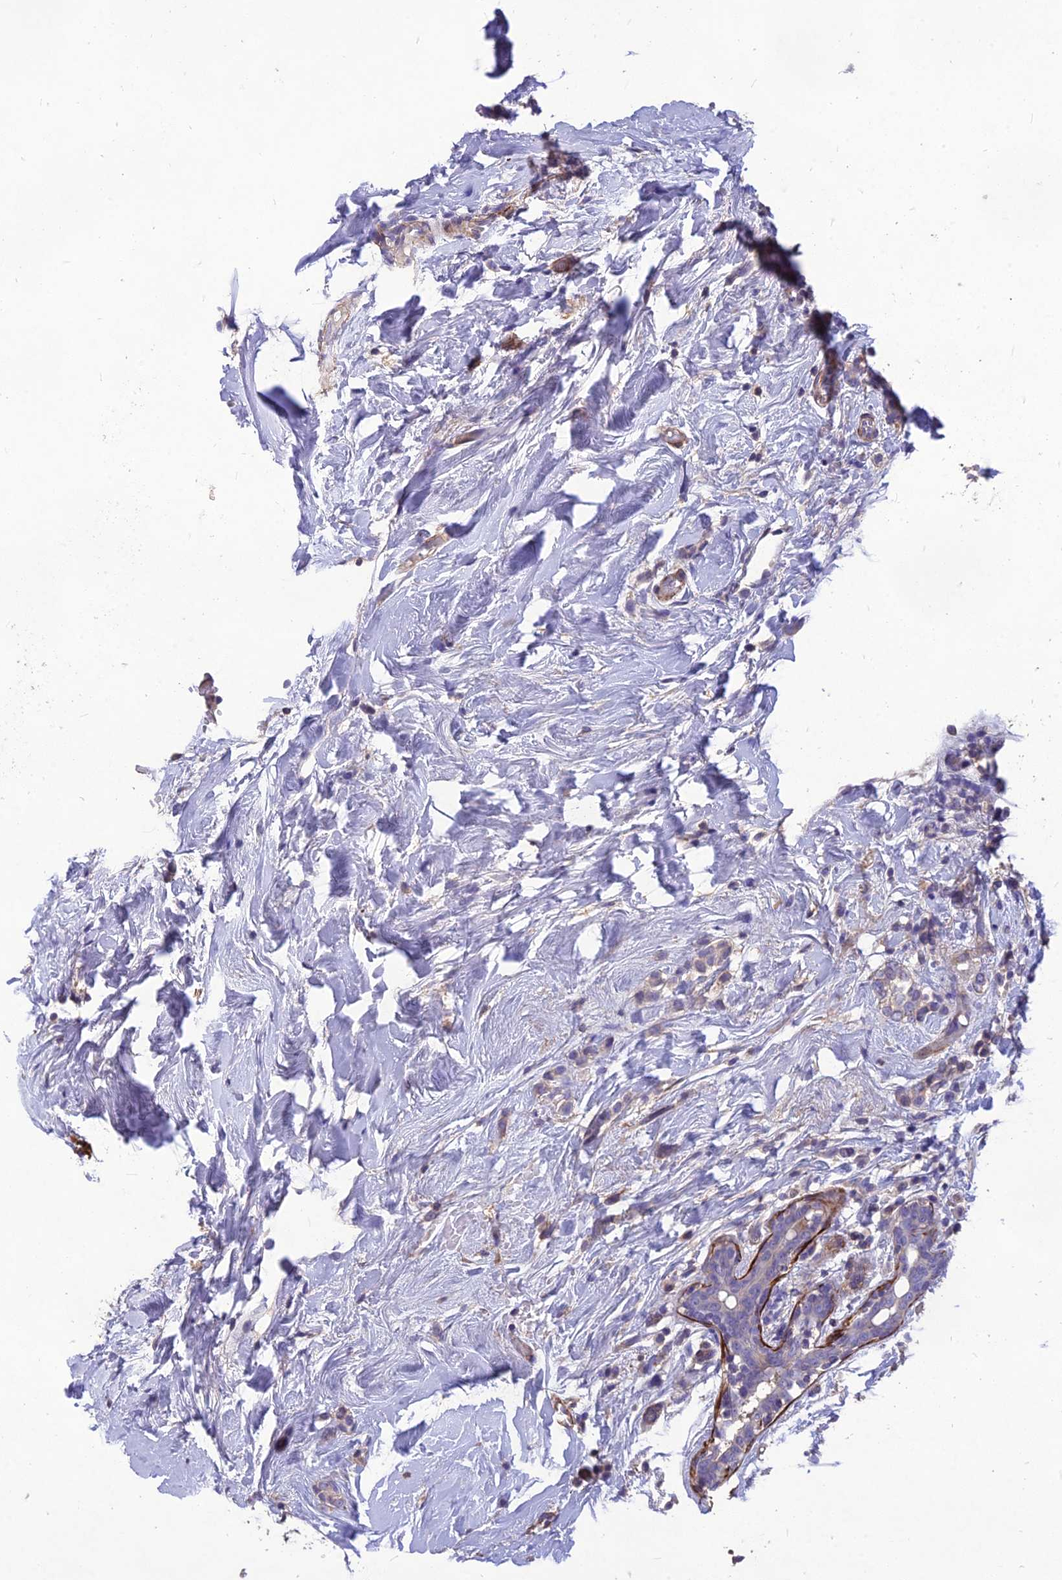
{"staining": {"intensity": "negative", "quantity": "none", "location": "none"}, "tissue": "breast cancer", "cell_type": "Tumor cells", "image_type": "cancer", "snomed": [{"axis": "morphology", "description": "Normal tissue, NOS"}, {"axis": "morphology", "description": "Lobular carcinoma"}, {"axis": "topography", "description": "Breast"}], "caption": "Immunohistochemistry (IHC) of human breast cancer displays no expression in tumor cells.", "gene": "CLUH", "patient": {"sex": "female", "age": 47}}